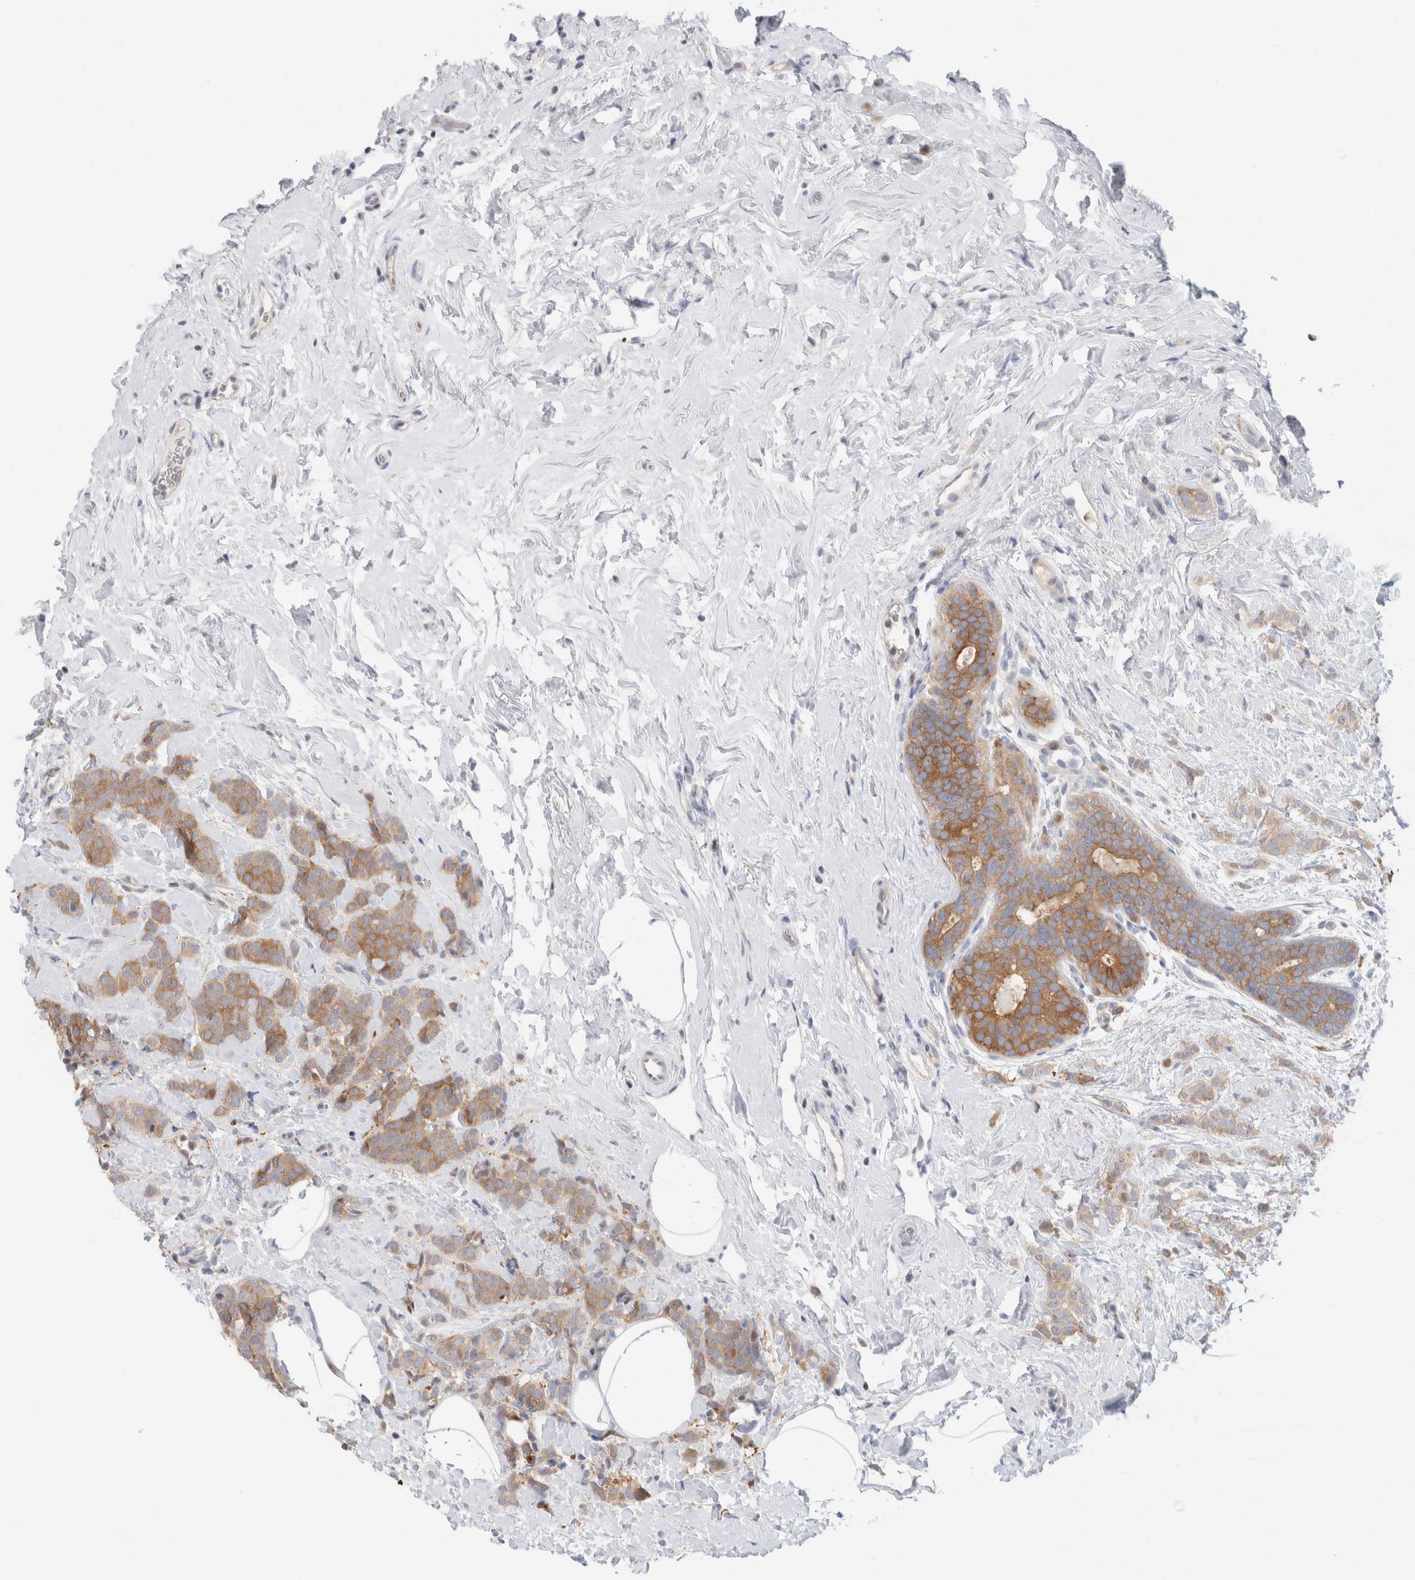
{"staining": {"intensity": "moderate", "quantity": ">75%", "location": "cytoplasmic/membranous"}, "tissue": "breast cancer", "cell_type": "Tumor cells", "image_type": "cancer", "snomed": [{"axis": "morphology", "description": "Lobular carcinoma, in situ"}, {"axis": "morphology", "description": "Lobular carcinoma"}, {"axis": "topography", "description": "Breast"}], "caption": "DAB immunohistochemical staining of human lobular carcinoma in situ (breast) exhibits moderate cytoplasmic/membranous protein expression in approximately >75% of tumor cells.", "gene": "KLHL14", "patient": {"sex": "female", "age": 41}}